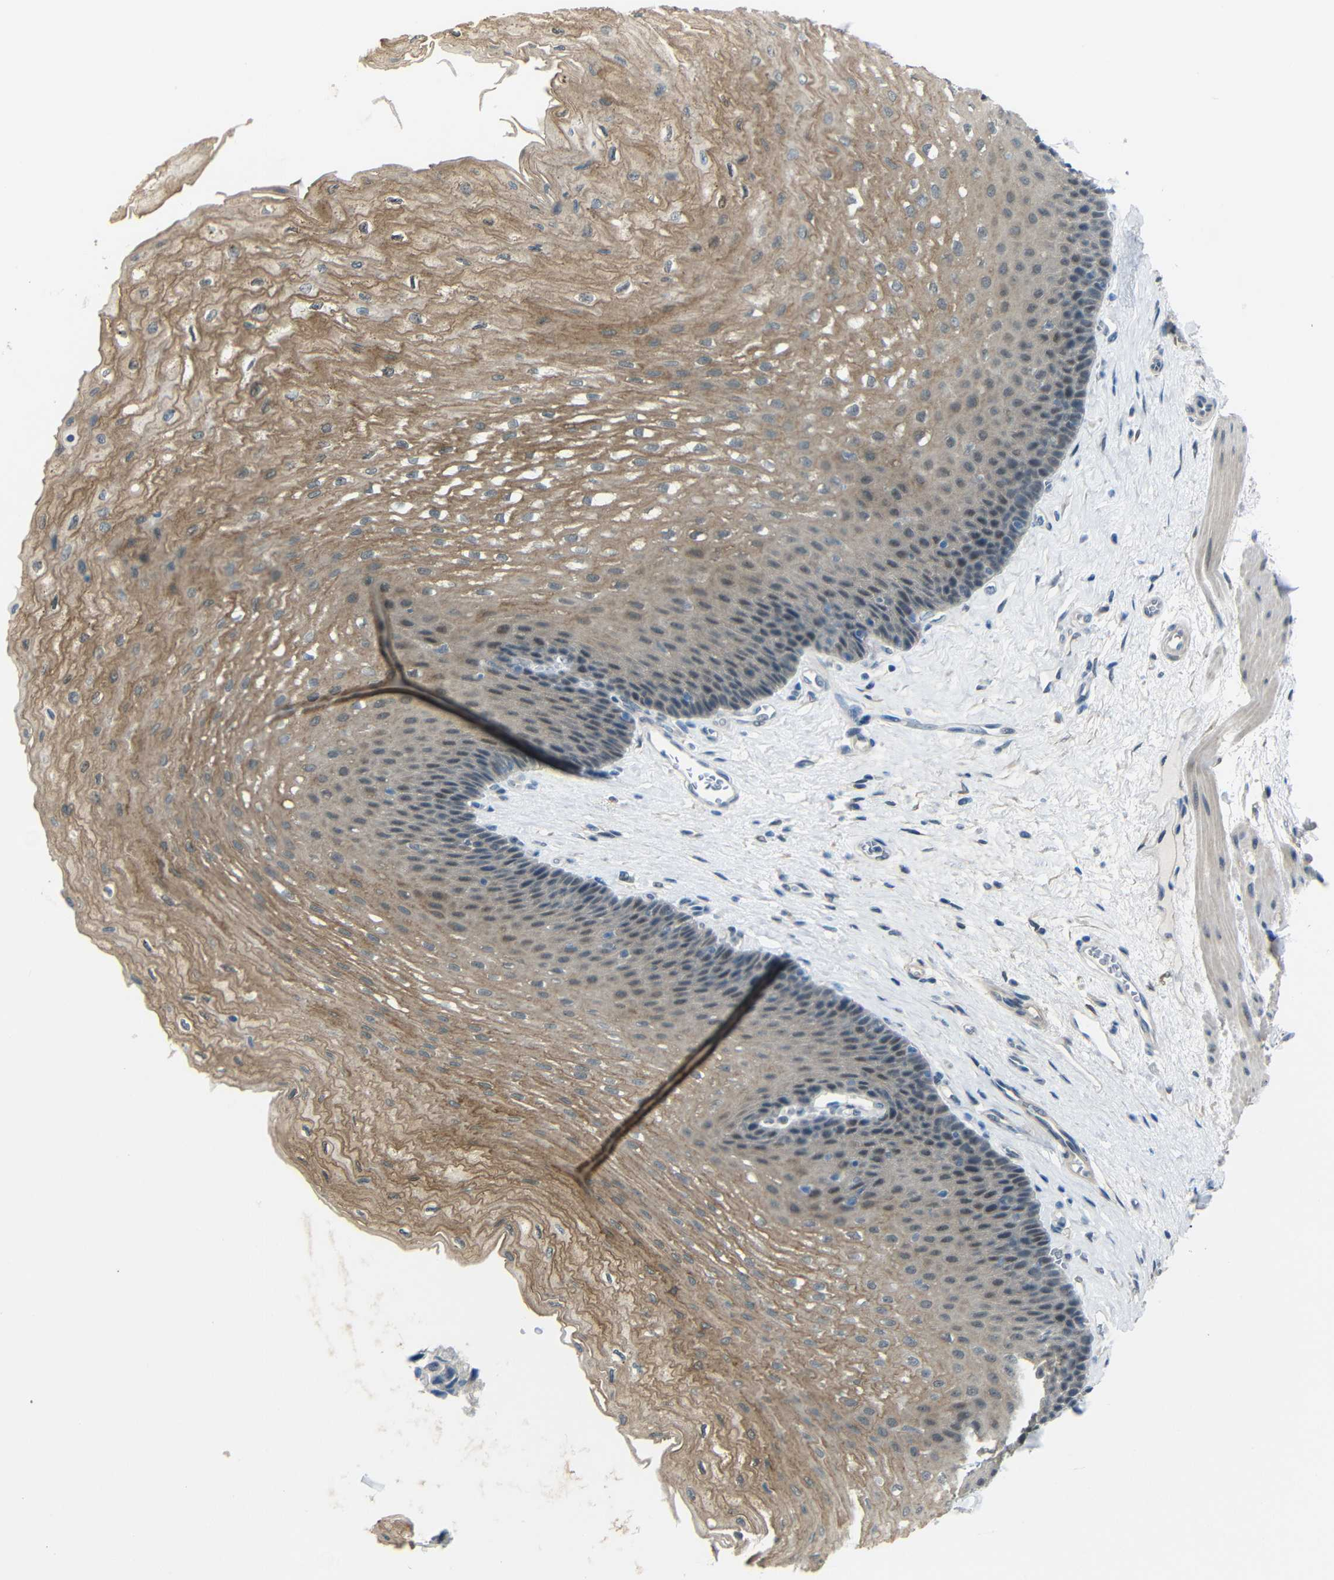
{"staining": {"intensity": "moderate", "quantity": "25%-75%", "location": "cytoplasmic/membranous"}, "tissue": "esophagus", "cell_type": "Squamous epithelial cells", "image_type": "normal", "snomed": [{"axis": "morphology", "description": "Normal tissue, NOS"}, {"axis": "topography", "description": "Esophagus"}], "caption": "This micrograph reveals benign esophagus stained with IHC to label a protein in brown. The cytoplasmic/membranous of squamous epithelial cells show moderate positivity for the protein. Nuclei are counter-stained blue.", "gene": "GPR158", "patient": {"sex": "female", "age": 72}}